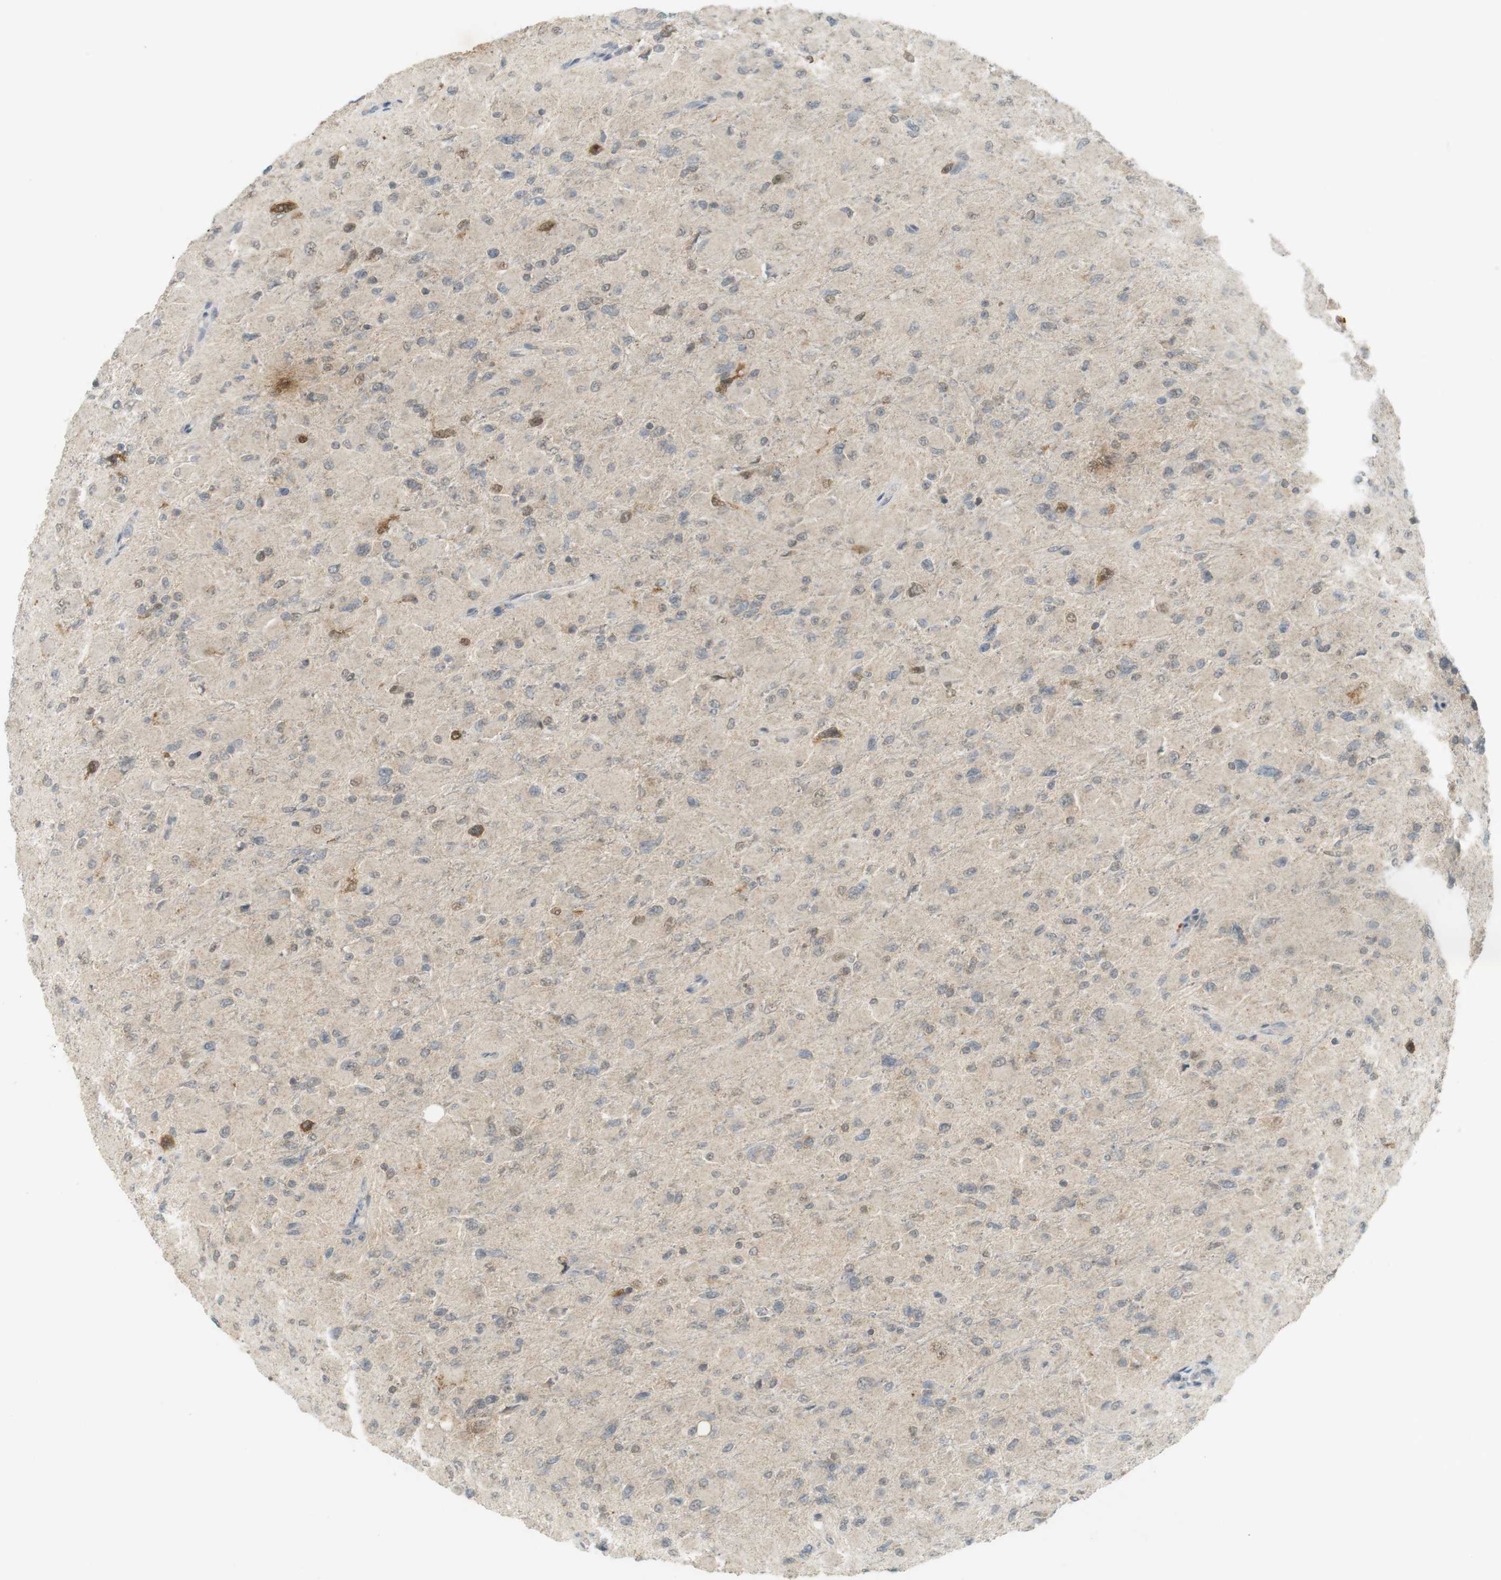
{"staining": {"intensity": "moderate", "quantity": "<25%", "location": "cytoplasmic/membranous"}, "tissue": "glioma", "cell_type": "Tumor cells", "image_type": "cancer", "snomed": [{"axis": "morphology", "description": "Glioma, malignant, High grade"}, {"axis": "topography", "description": "Cerebral cortex"}], "caption": "This is a photomicrograph of immunohistochemistry (IHC) staining of malignant glioma (high-grade), which shows moderate expression in the cytoplasmic/membranous of tumor cells.", "gene": "TTK", "patient": {"sex": "female", "age": 36}}